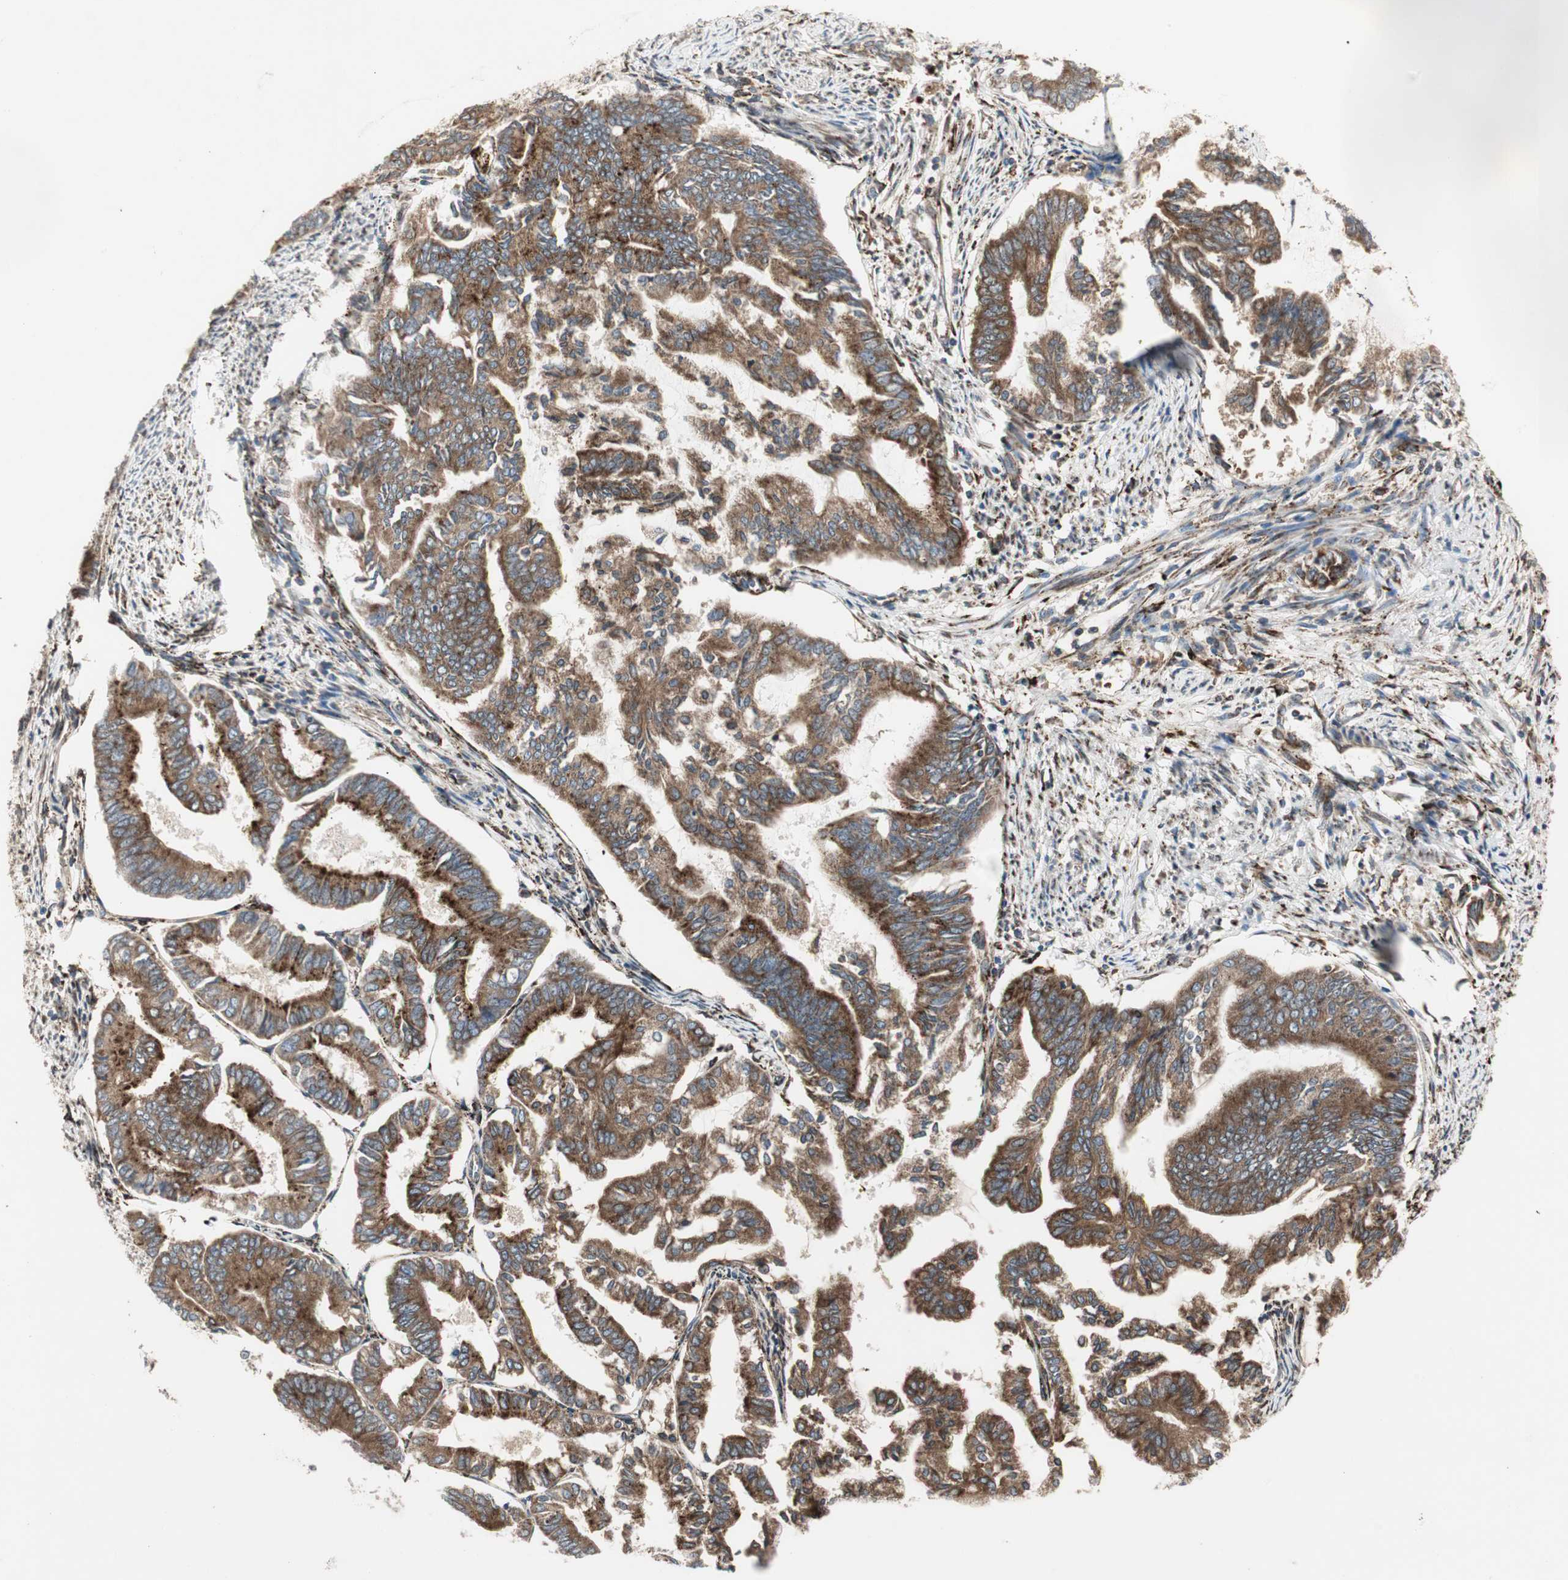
{"staining": {"intensity": "strong", "quantity": ">75%", "location": "cytoplasmic/membranous"}, "tissue": "endometrial cancer", "cell_type": "Tumor cells", "image_type": "cancer", "snomed": [{"axis": "morphology", "description": "Adenocarcinoma, NOS"}, {"axis": "topography", "description": "Endometrium"}], "caption": "Immunohistochemistry of endometrial adenocarcinoma displays high levels of strong cytoplasmic/membranous expression in about >75% of tumor cells.", "gene": "H6PD", "patient": {"sex": "female", "age": 86}}